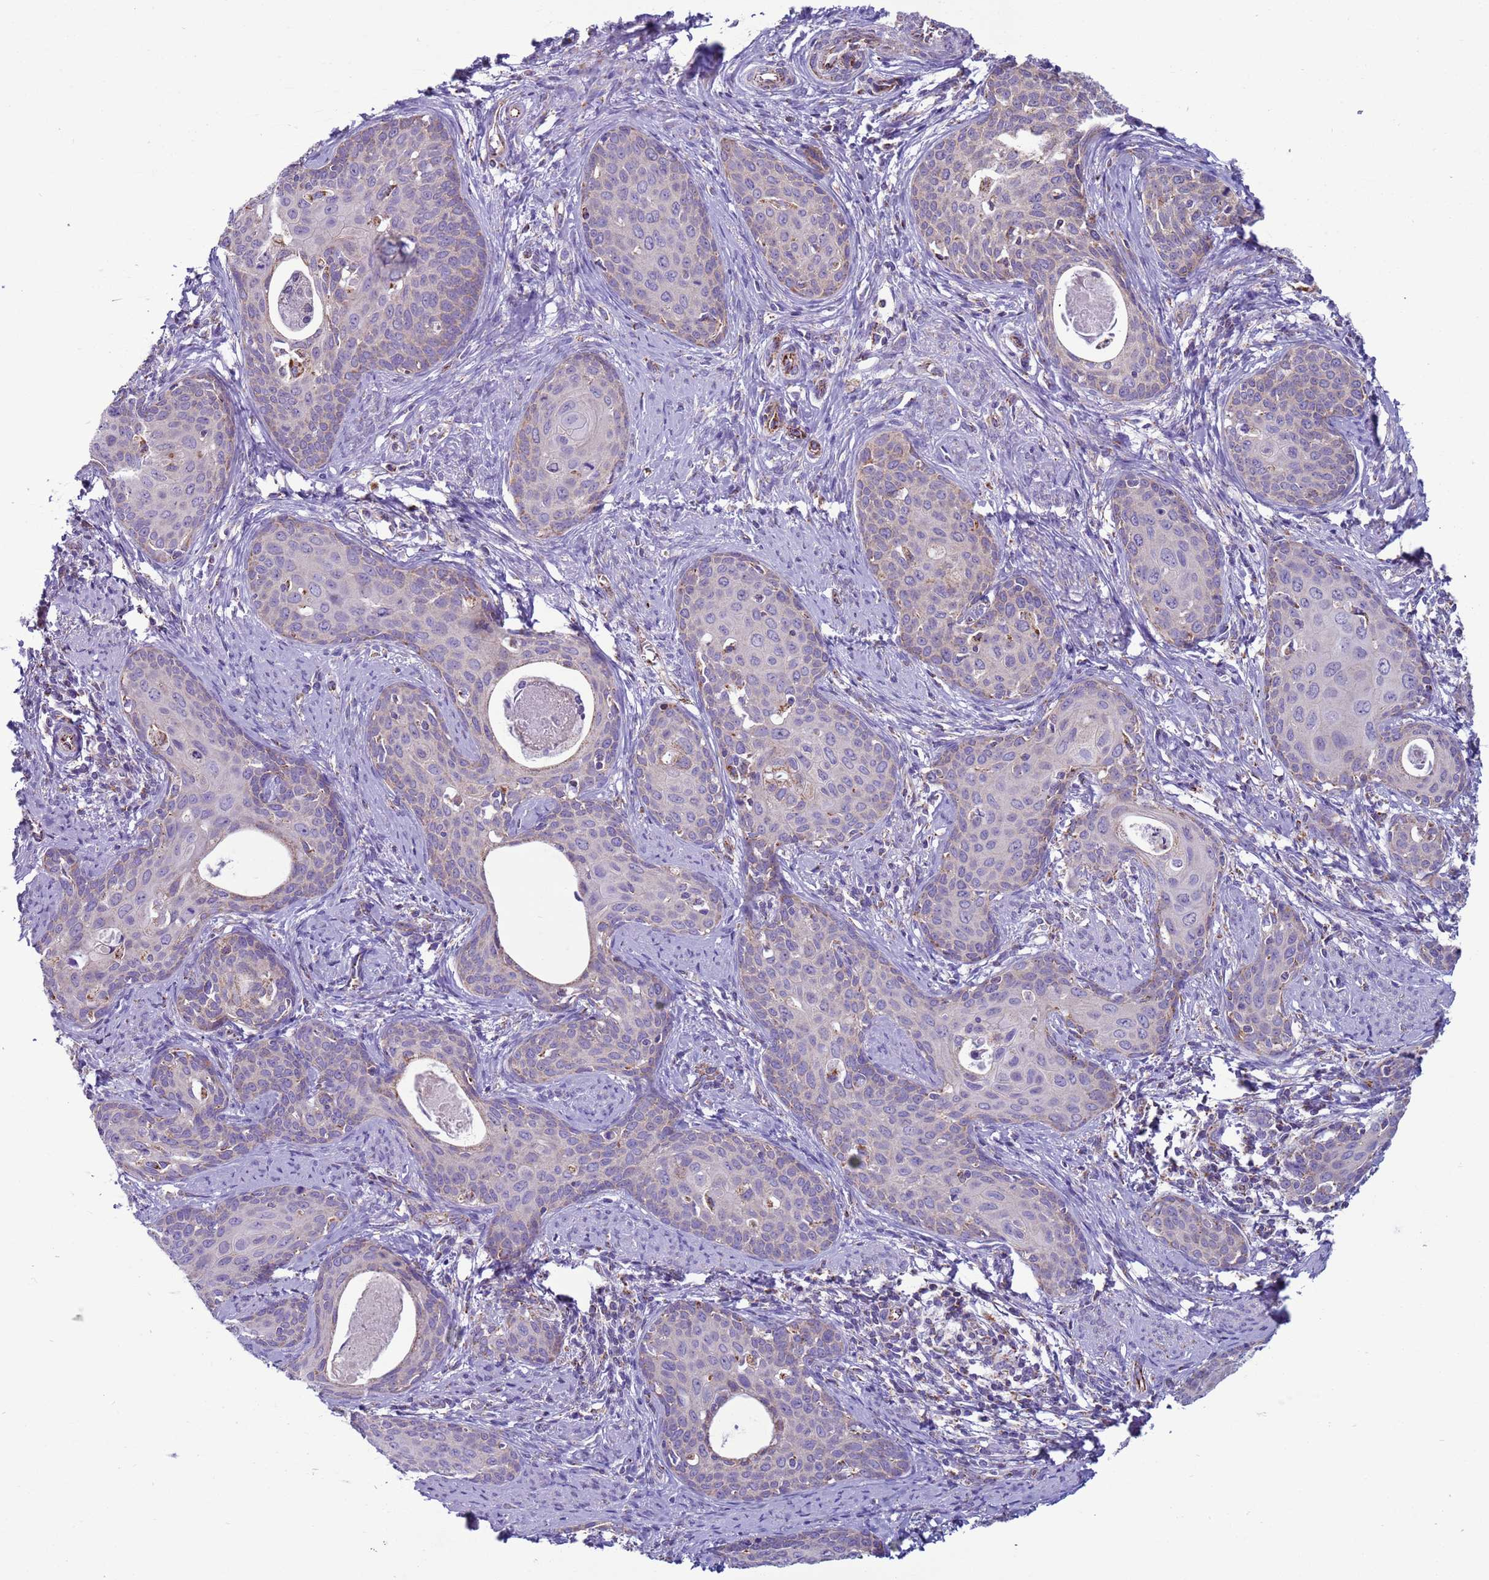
{"staining": {"intensity": "negative", "quantity": "none", "location": "none"}, "tissue": "cervical cancer", "cell_type": "Tumor cells", "image_type": "cancer", "snomed": [{"axis": "morphology", "description": "Squamous cell carcinoma, NOS"}, {"axis": "topography", "description": "Cervix"}], "caption": "Tumor cells are negative for protein expression in human cervical cancer.", "gene": "NCALD", "patient": {"sex": "female", "age": 46}}